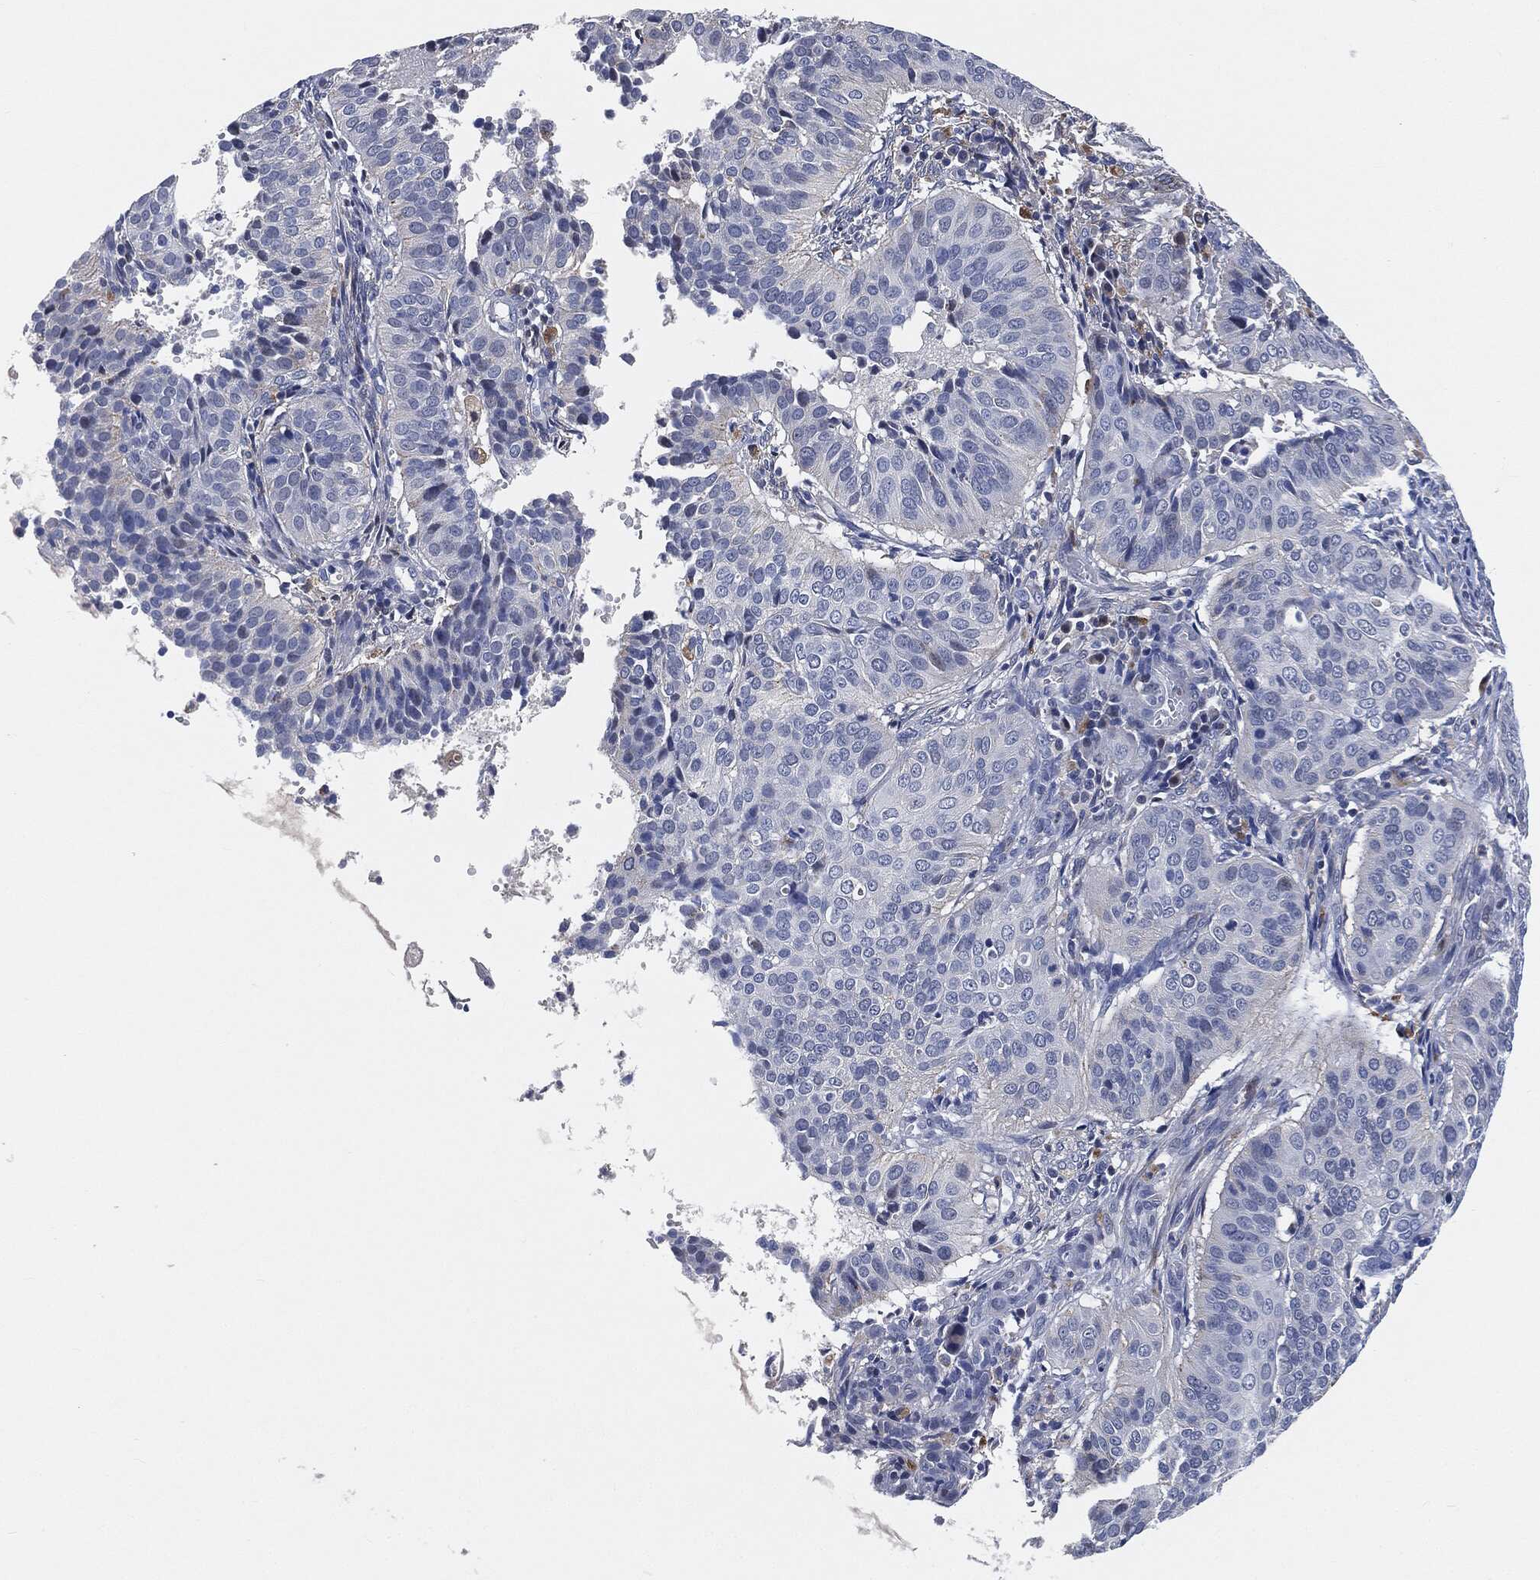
{"staining": {"intensity": "weak", "quantity": "<25%", "location": "cytoplasmic/membranous"}, "tissue": "cervical cancer", "cell_type": "Tumor cells", "image_type": "cancer", "snomed": [{"axis": "morphology", "description": "Normal tissue, NOS"}, {"axis": "morphology", "description": "Squamous cell carcinoma, NOS"}, {"axis": "topography", "description": "Cervix"}], "caption": "Immunohistochemical staining of human cervical squamous cell carcinoma reveals no significant expression in tumor cells.", "gene": "VSIG4", "patient": {"sex": "female", "age": 39}}